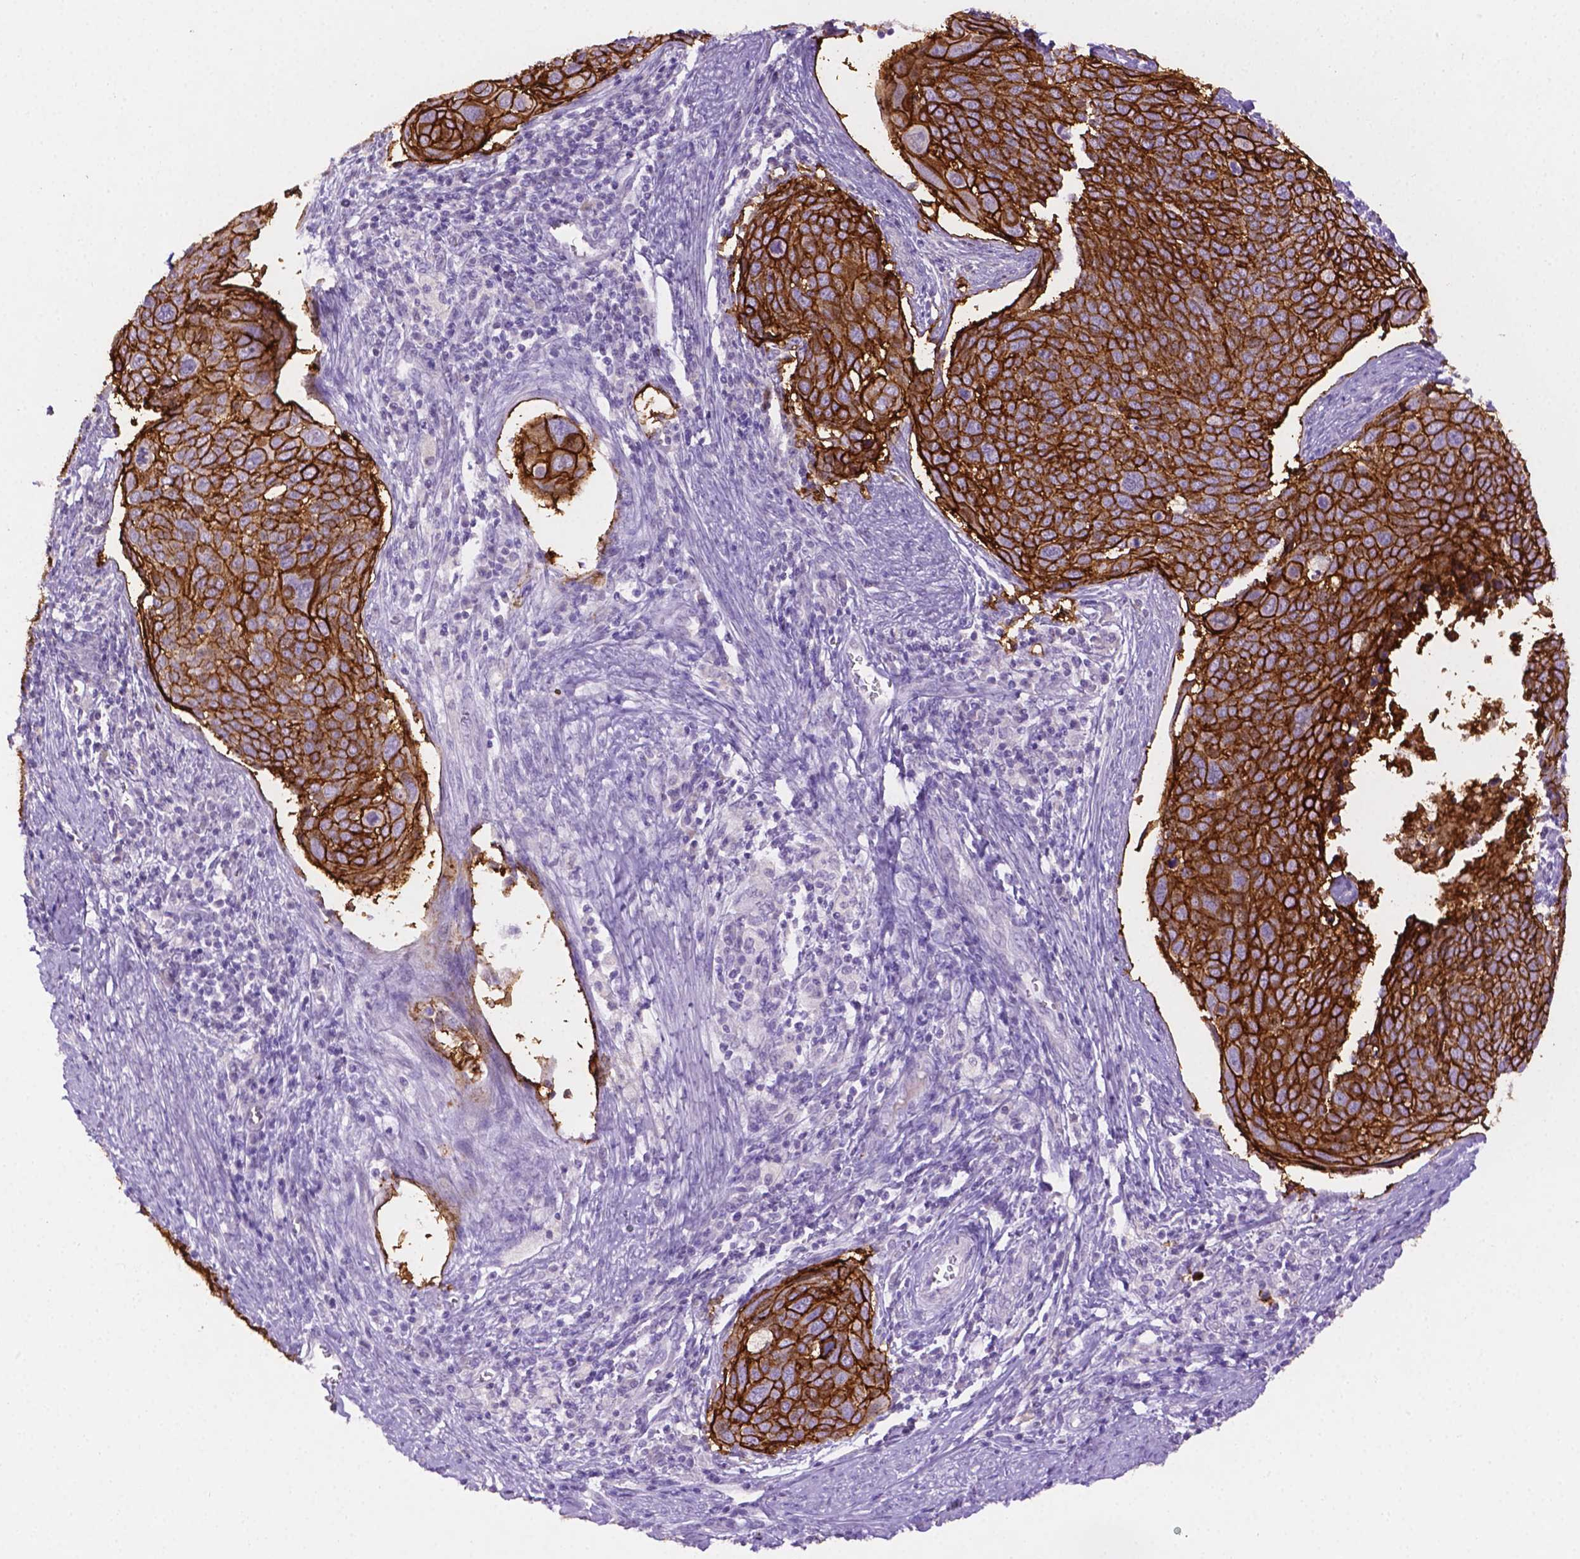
{"staining": {"intensity": "strong", "quantity": ">75%", "location": "cytoplasmic/membranous"}, "tissue": "cervical cancer", "cell_type": "Tumor cells", "image_type": "cancer", "snomed": [{"axis": "morphology", "description": "Squamous cell carcinoma, NOS"}, {"axis": "topography", "description": "Cervix"}], "caption": "Human cervical squamous cell carcinoma stained with a protein marker shows strong staining in tumor cells.", "gene": "TACSTD2", "patient": {"sex": "female", "age": 39}}